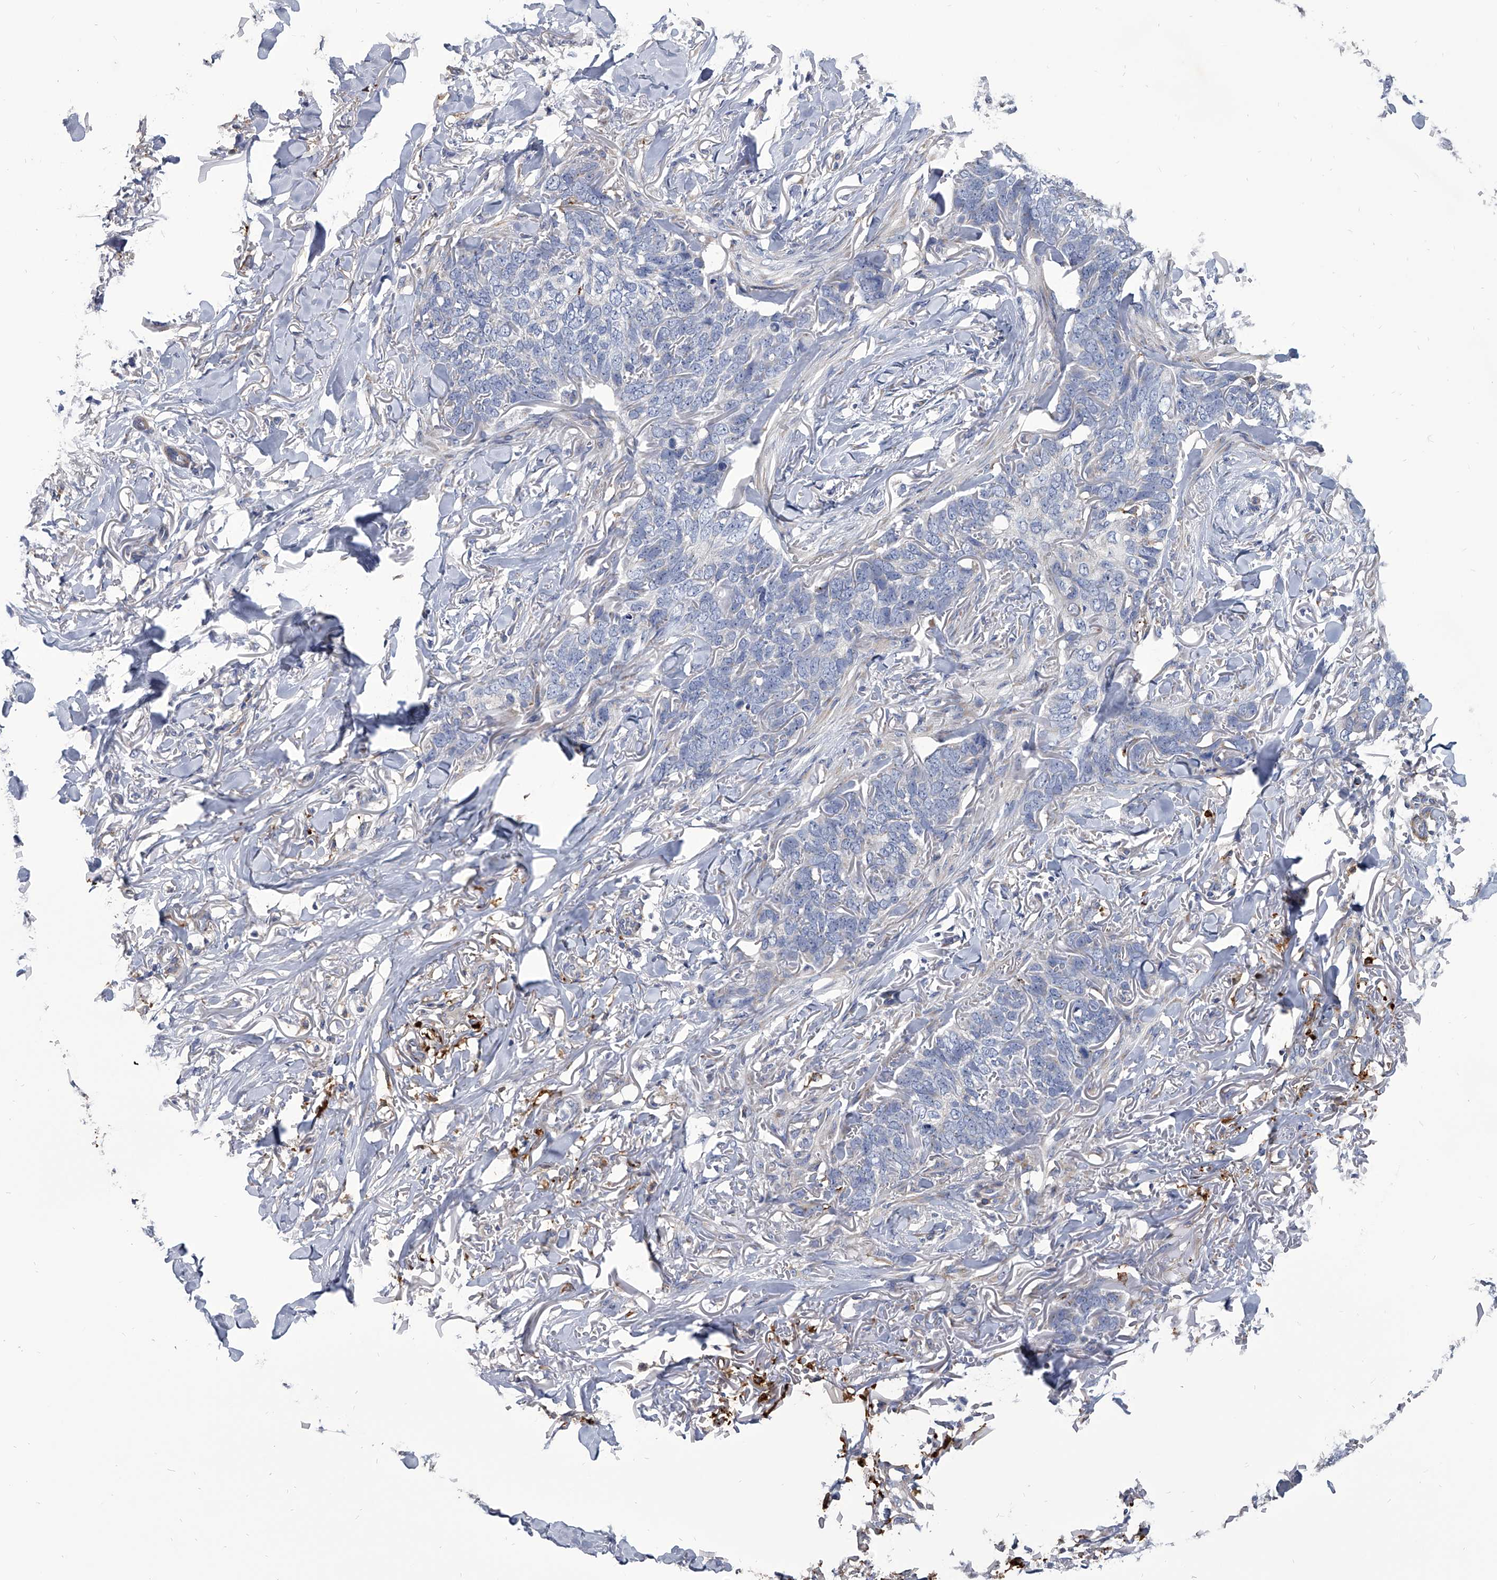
{"staining": {"intensity": "negative", "quantity": "none", "location": "none"}, "tissue": "skin cancer", "cell_type": "Tumor cells", "image_type": "cancer", "snomed": [{"axis": "morphology", "description": "Normal tissue, NOS"}, {"axis": "morphology", "description": "Basal cell carcinoma"}, {"axis": "topography", "description": "Skin"}], "caption": "Skin cancer (basal cell carcinoma) was stained to show a protein in brown. There is no significant expression in tumor cells.", "gene": "SPP1", "patient": {"sex": "male", "age": 77}}